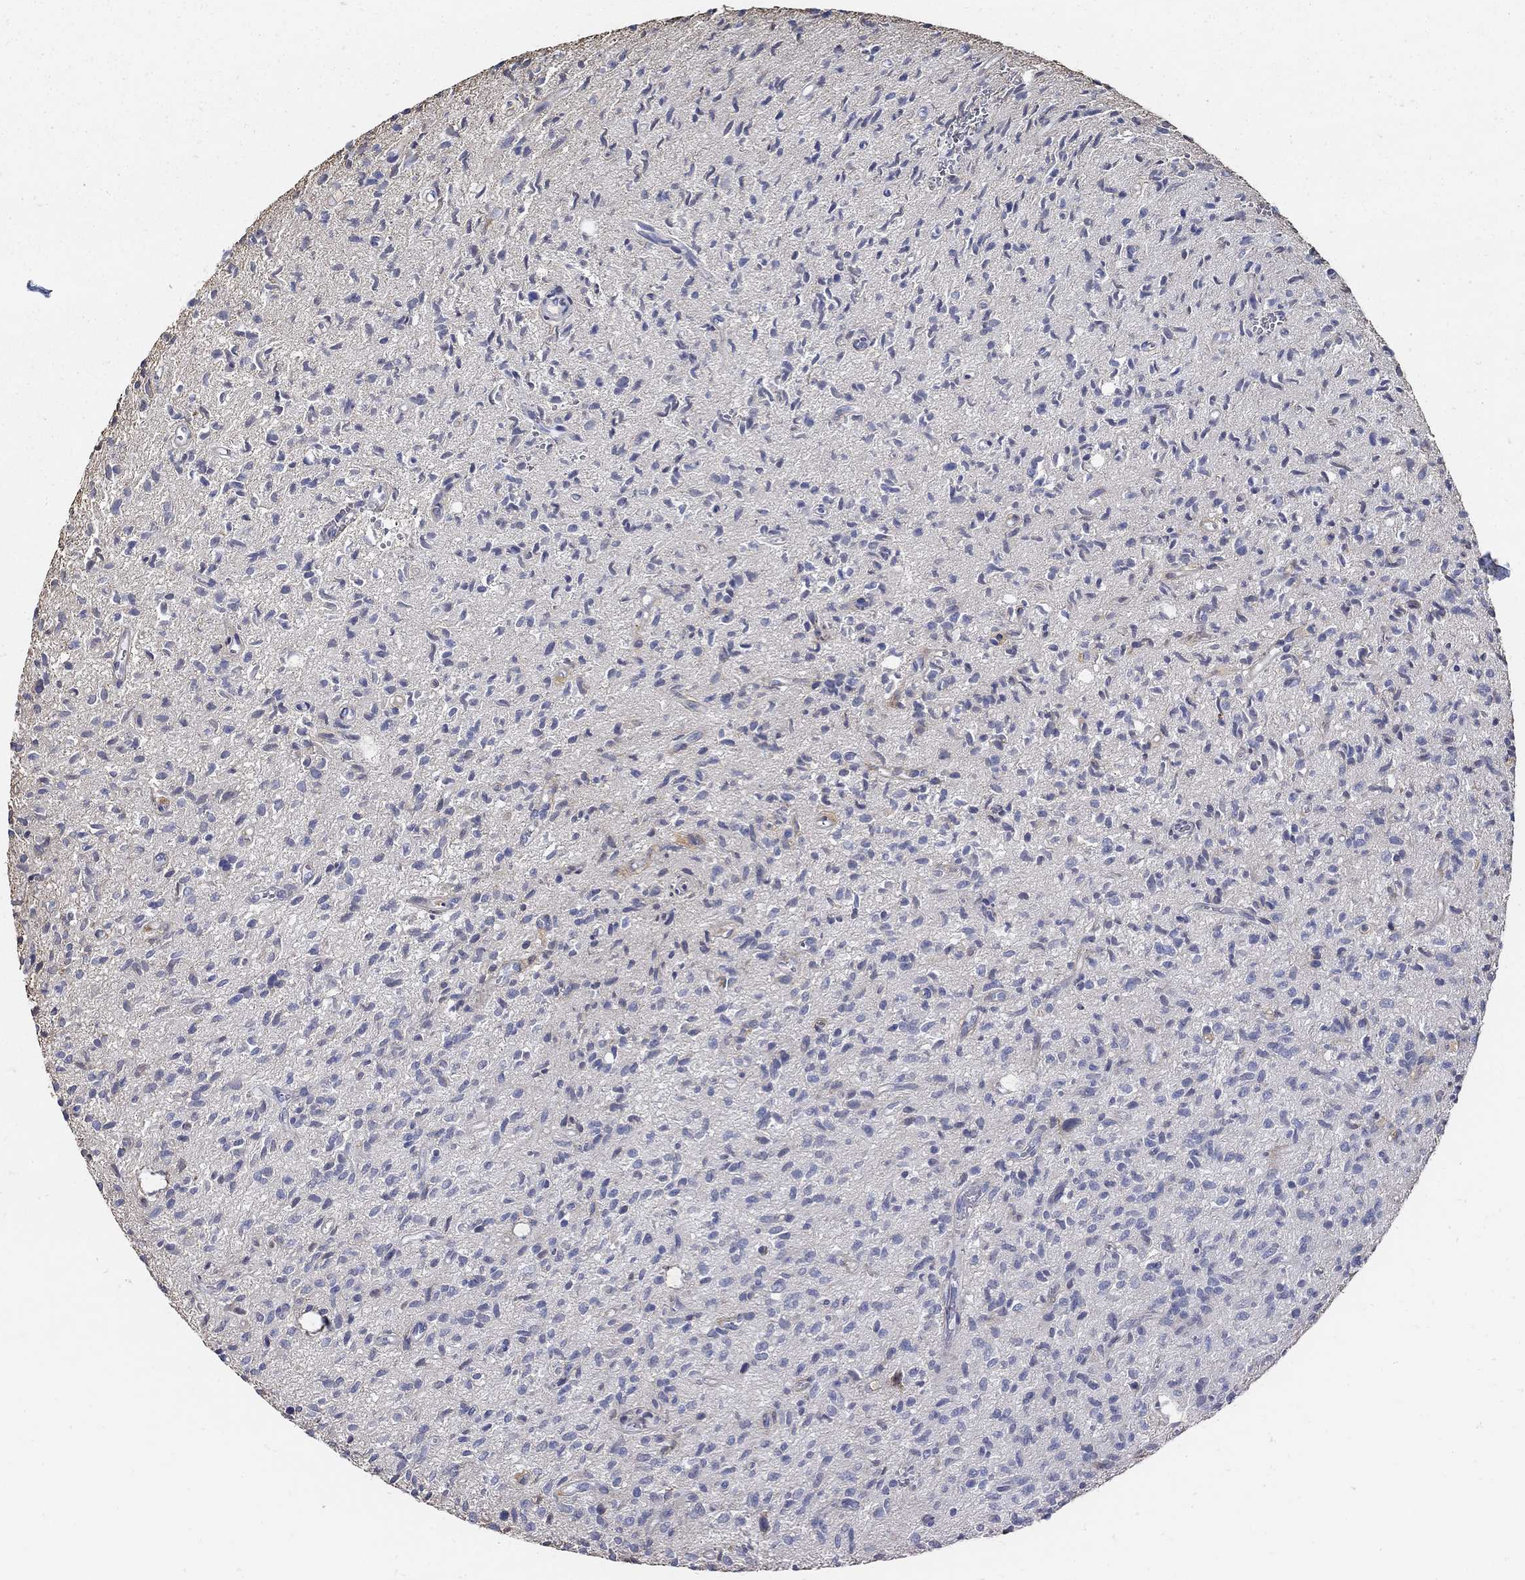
{"staining": {"intensity": "negative", "quantity": "none", "location": "none"}, "tissue": "glioma", "cell_type": "Tumor cells", "image_type": "cancer", "snomed": [{"axis": "morphology", "description": "Glioma, malignant, High grade"}, {"axis": "topography", "description": "Brain"}], "caption": "This is an IHC photomicrograph of high-grade glioma (malignant). There is no expression in tumor cells.", "gene": "TGFBI", "patient": {"sex": "male", "age": 64}}